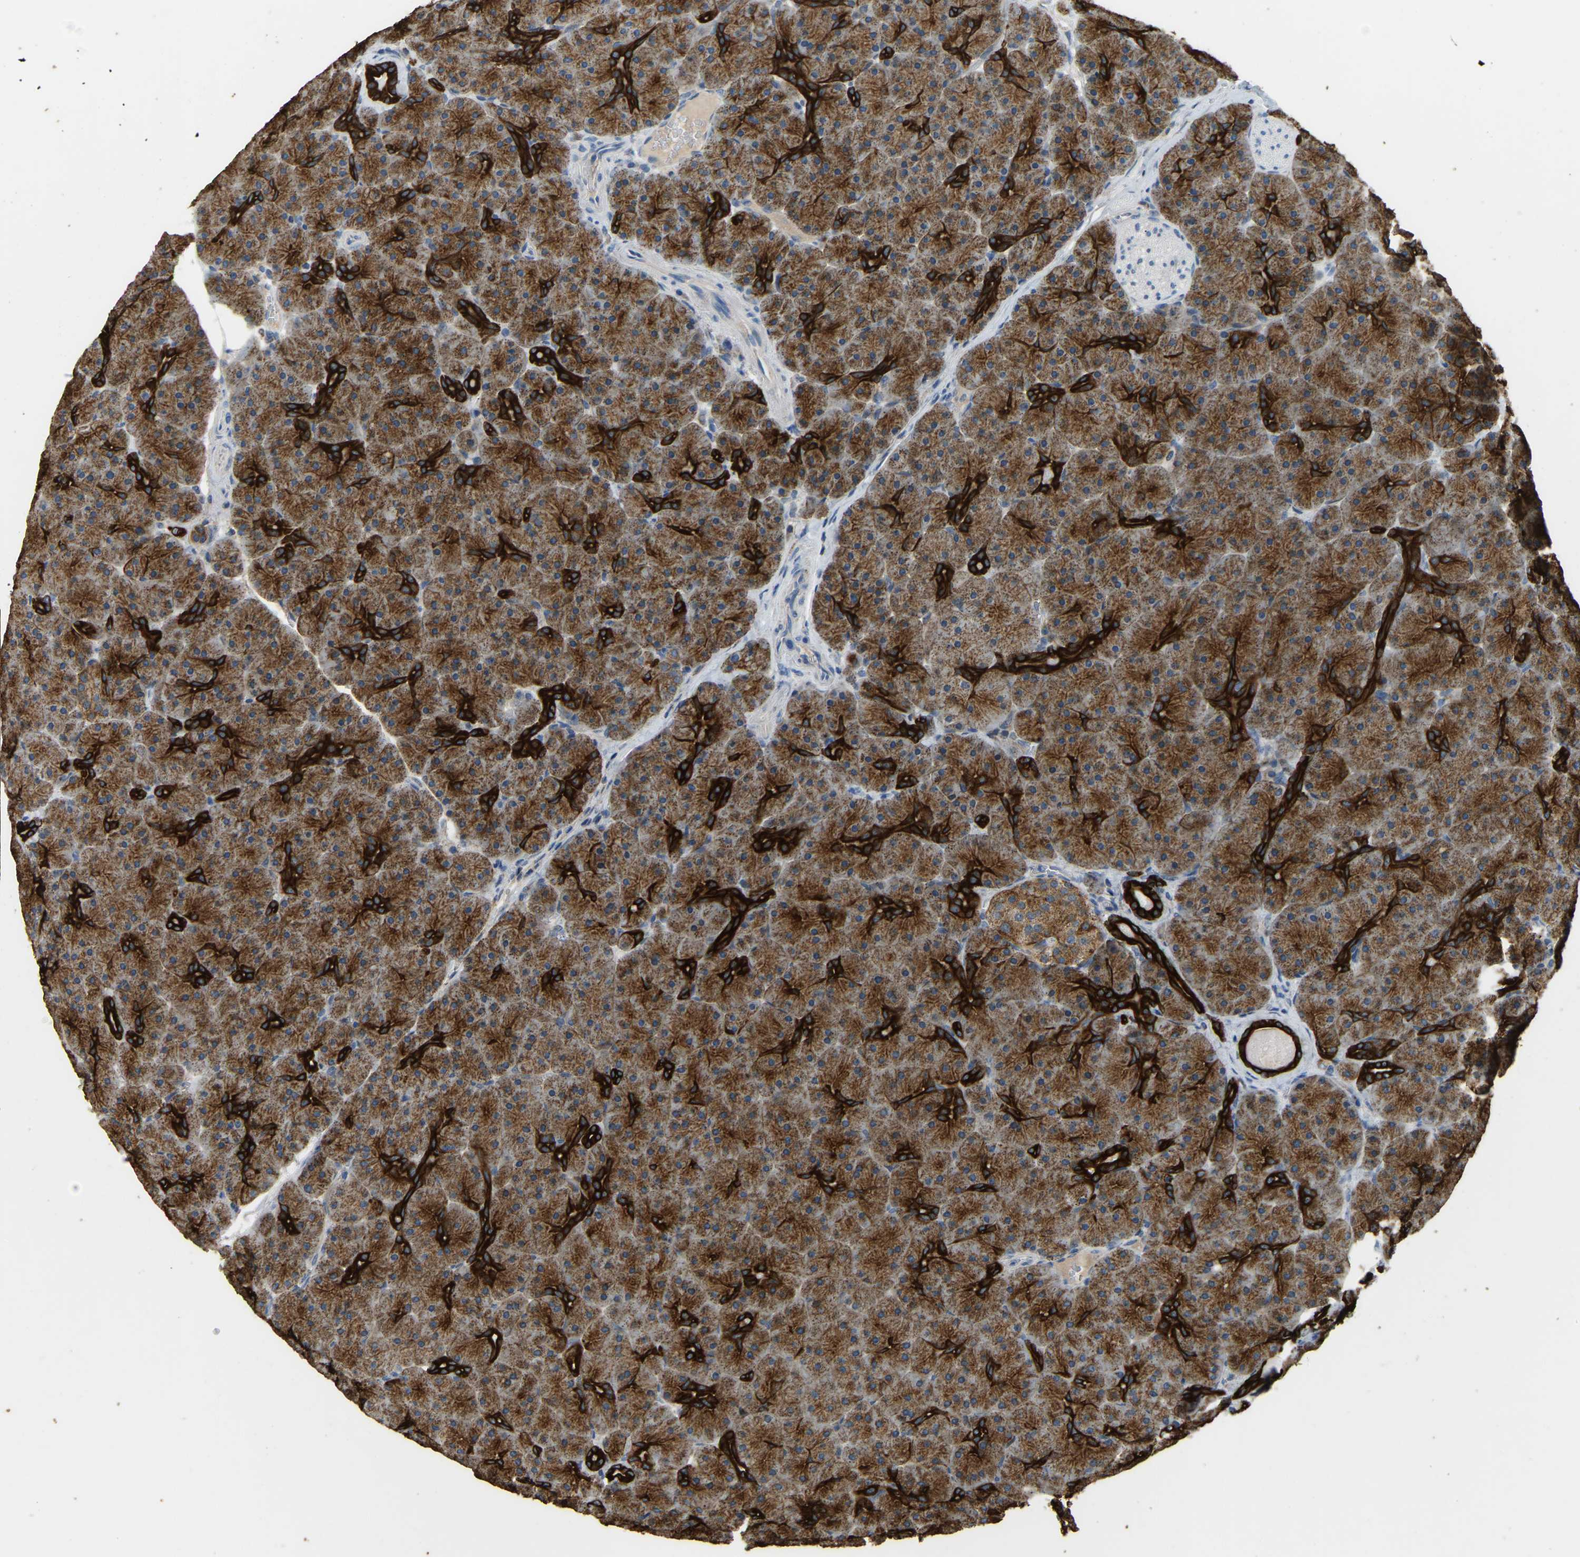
{"staining": {"intensity": "strong", "quantity": ">75%", "location": "cytoplasmic/membranous"}, "tissue": "pancreas", "cell_type": "Exocrine glandular cells", "image_type": "normal", "snomed": [{"axis": "morphology", "description": "Normal tissue, NOS"}, {"axis": "topography", "description": "Pancreas"}], "caption": "Benign pancreas demonstrates strong cytoplasmic/membranous positivity in approximately >75% of exocrine glandular cells, visualized by immunohistochemistry. (Stains: DAB in brown, nuclei in blue, Microscopy: brightfield microscopy at high magnification).", "gene": "ZNF200", "patient": {"sex": "male", "age": 66}}